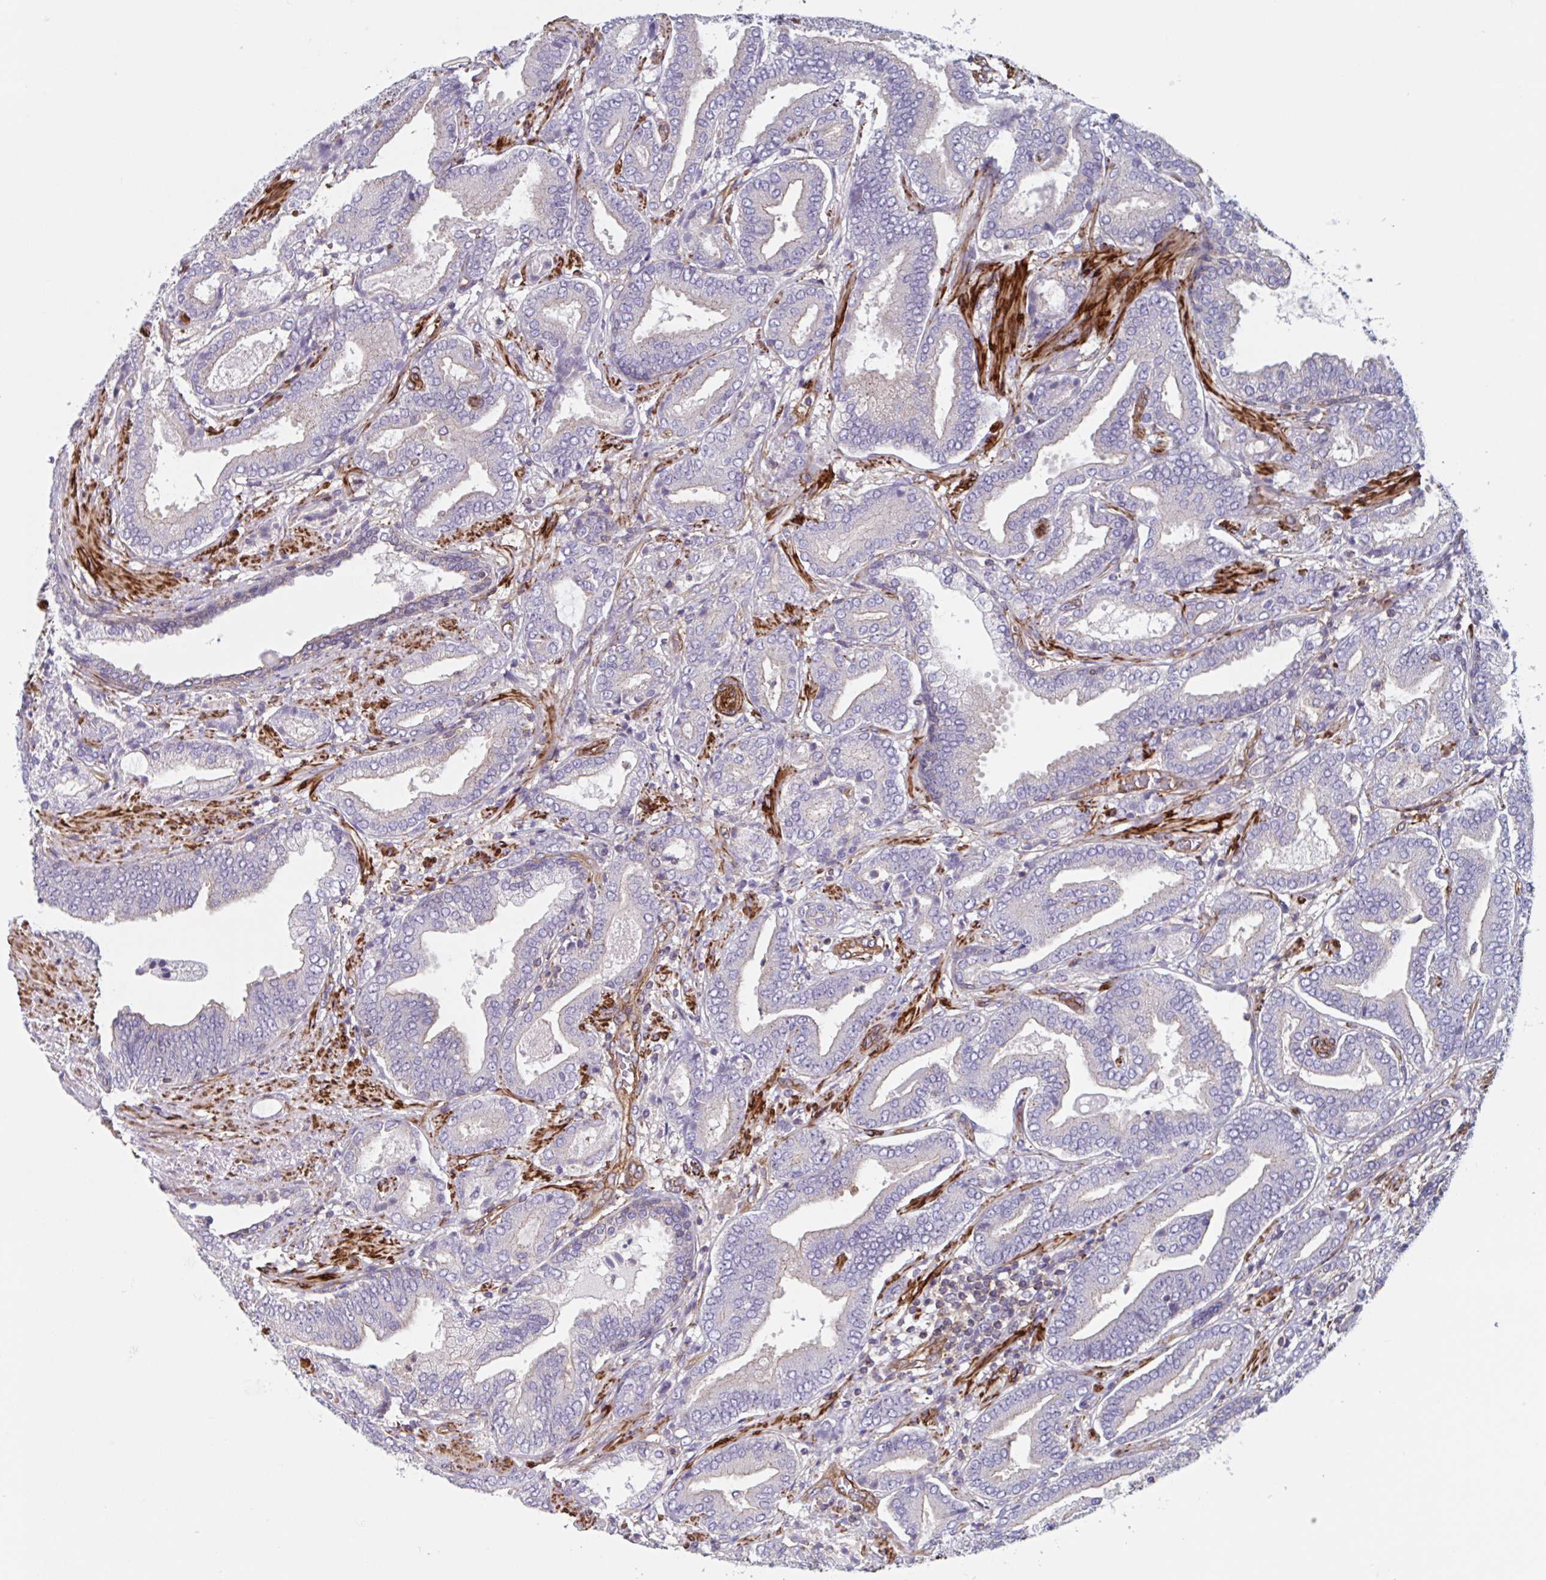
{"staining": {"intensity": "negative", "quantity": "none", "location": "none"}, "tissue": "prostate cancer", "cell_type": "Tumor cells", "image_type": "cancer", "snomed": [{"axis": "morphology", "description": "Adenocarcinoma, High grade"}, {"axis": "topography", "description": "Prostate"}], "caption": "Immunohistochemical staining of prostate cancer (adenocarcinoma (high-grade)) exhibits no significant positivity in tumor cells.", "gene": "SHISA7", "patient": {"sex": "male", "age": 62}}